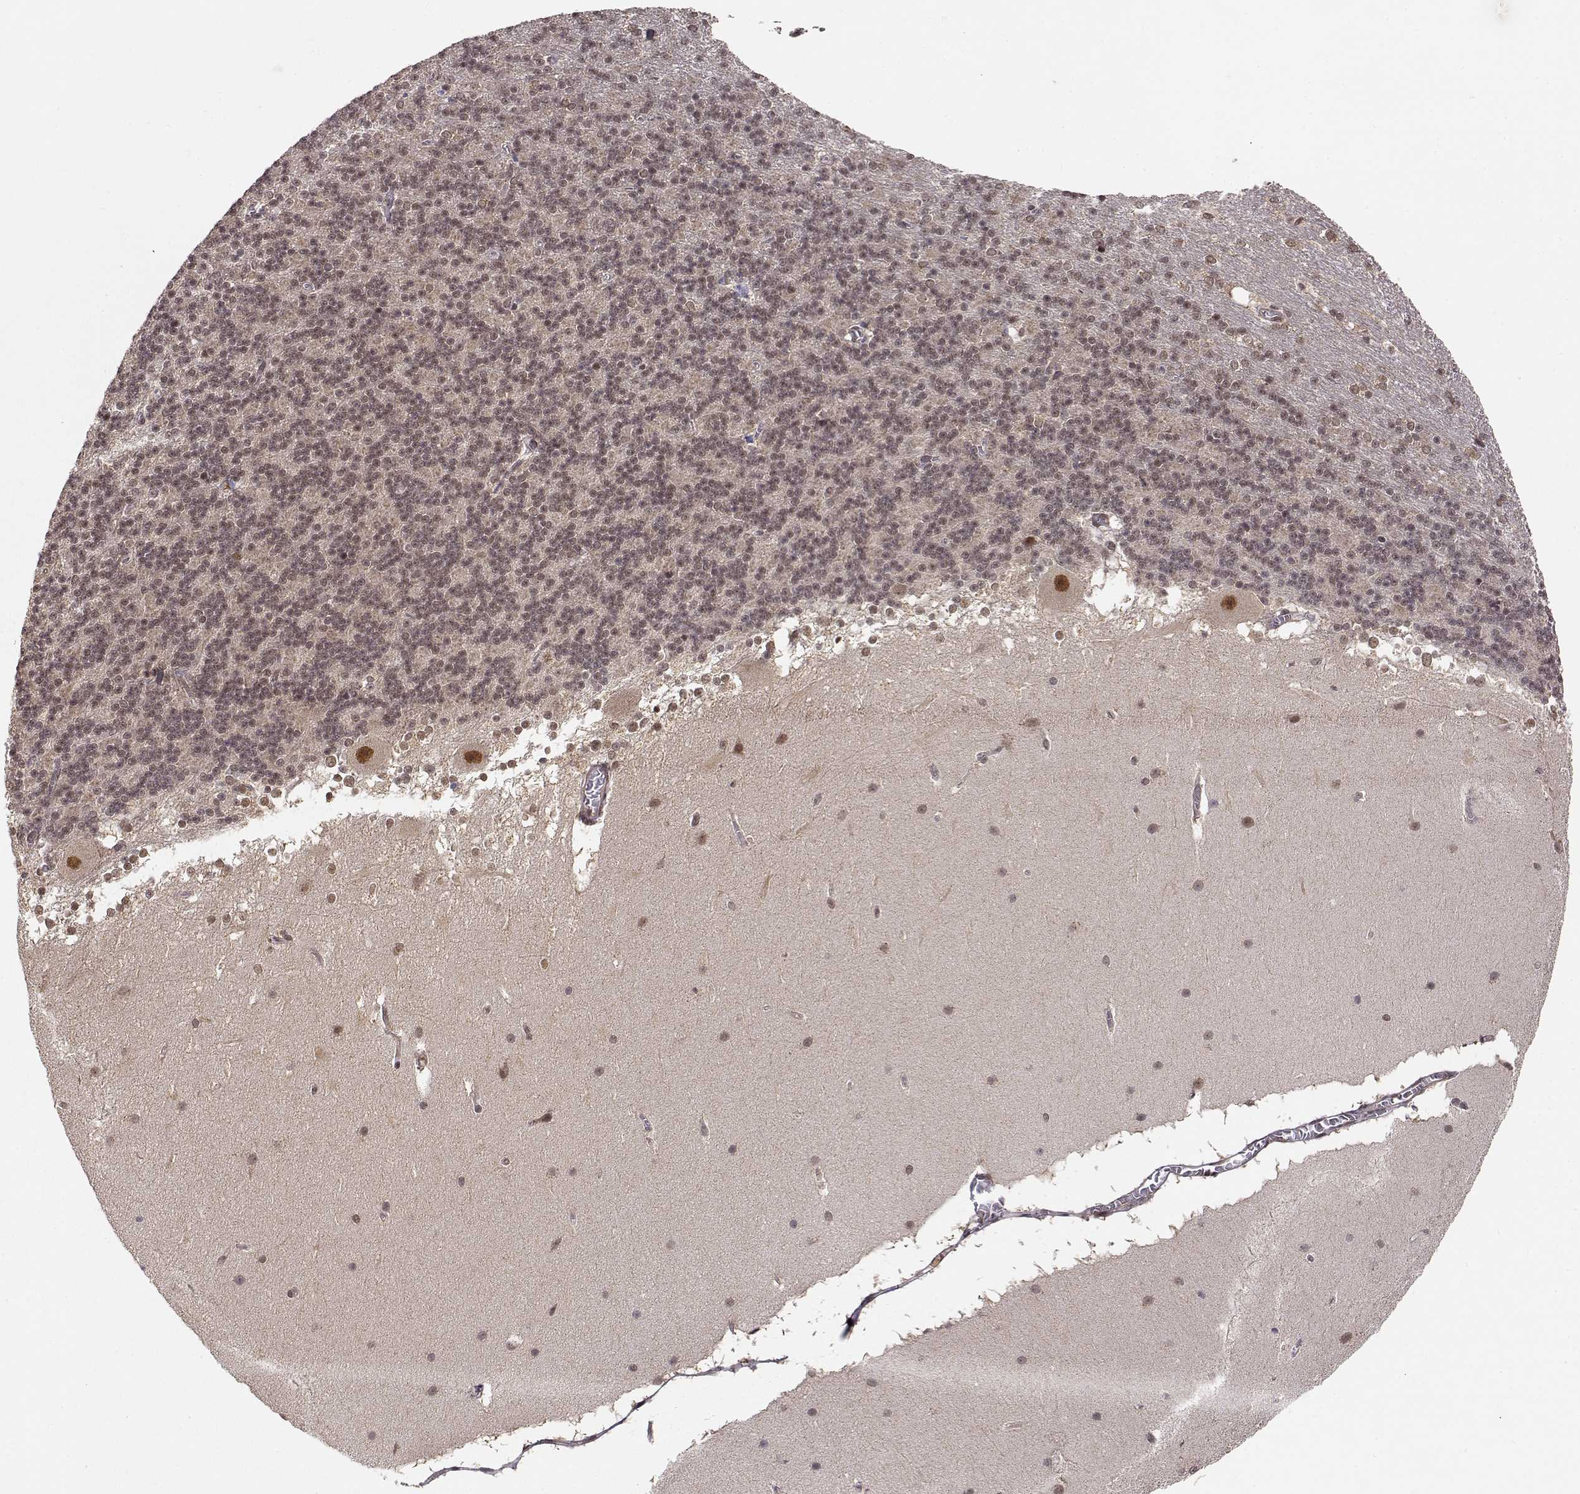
{"staining": {"intensity": "weak", "quantity": "25%-75%", "location": "nuclear"}, "tissue": "cerebellum", "cell_type": "Cells in granular layer", "image_type": "normal", "snomed": [{"axis": "morphology", "description": "Normal tissue, NOS"}, {"axis": "topography", "description": "Cerebellum"}], "caption": "Immunohistochemical staining of unremarkable cerebellum reveals 25%-75% levels of weak nuclear protein staining in about 25%-75% of cells in granular layer. The staining was performed using DAB (3,3'-diaminobenzidine), with brown indicating positive protein expression. Nuclei are stained blue with hematoxylin.", "gene": "MAEA", "patient": {"sex": "female", "age": 19}}